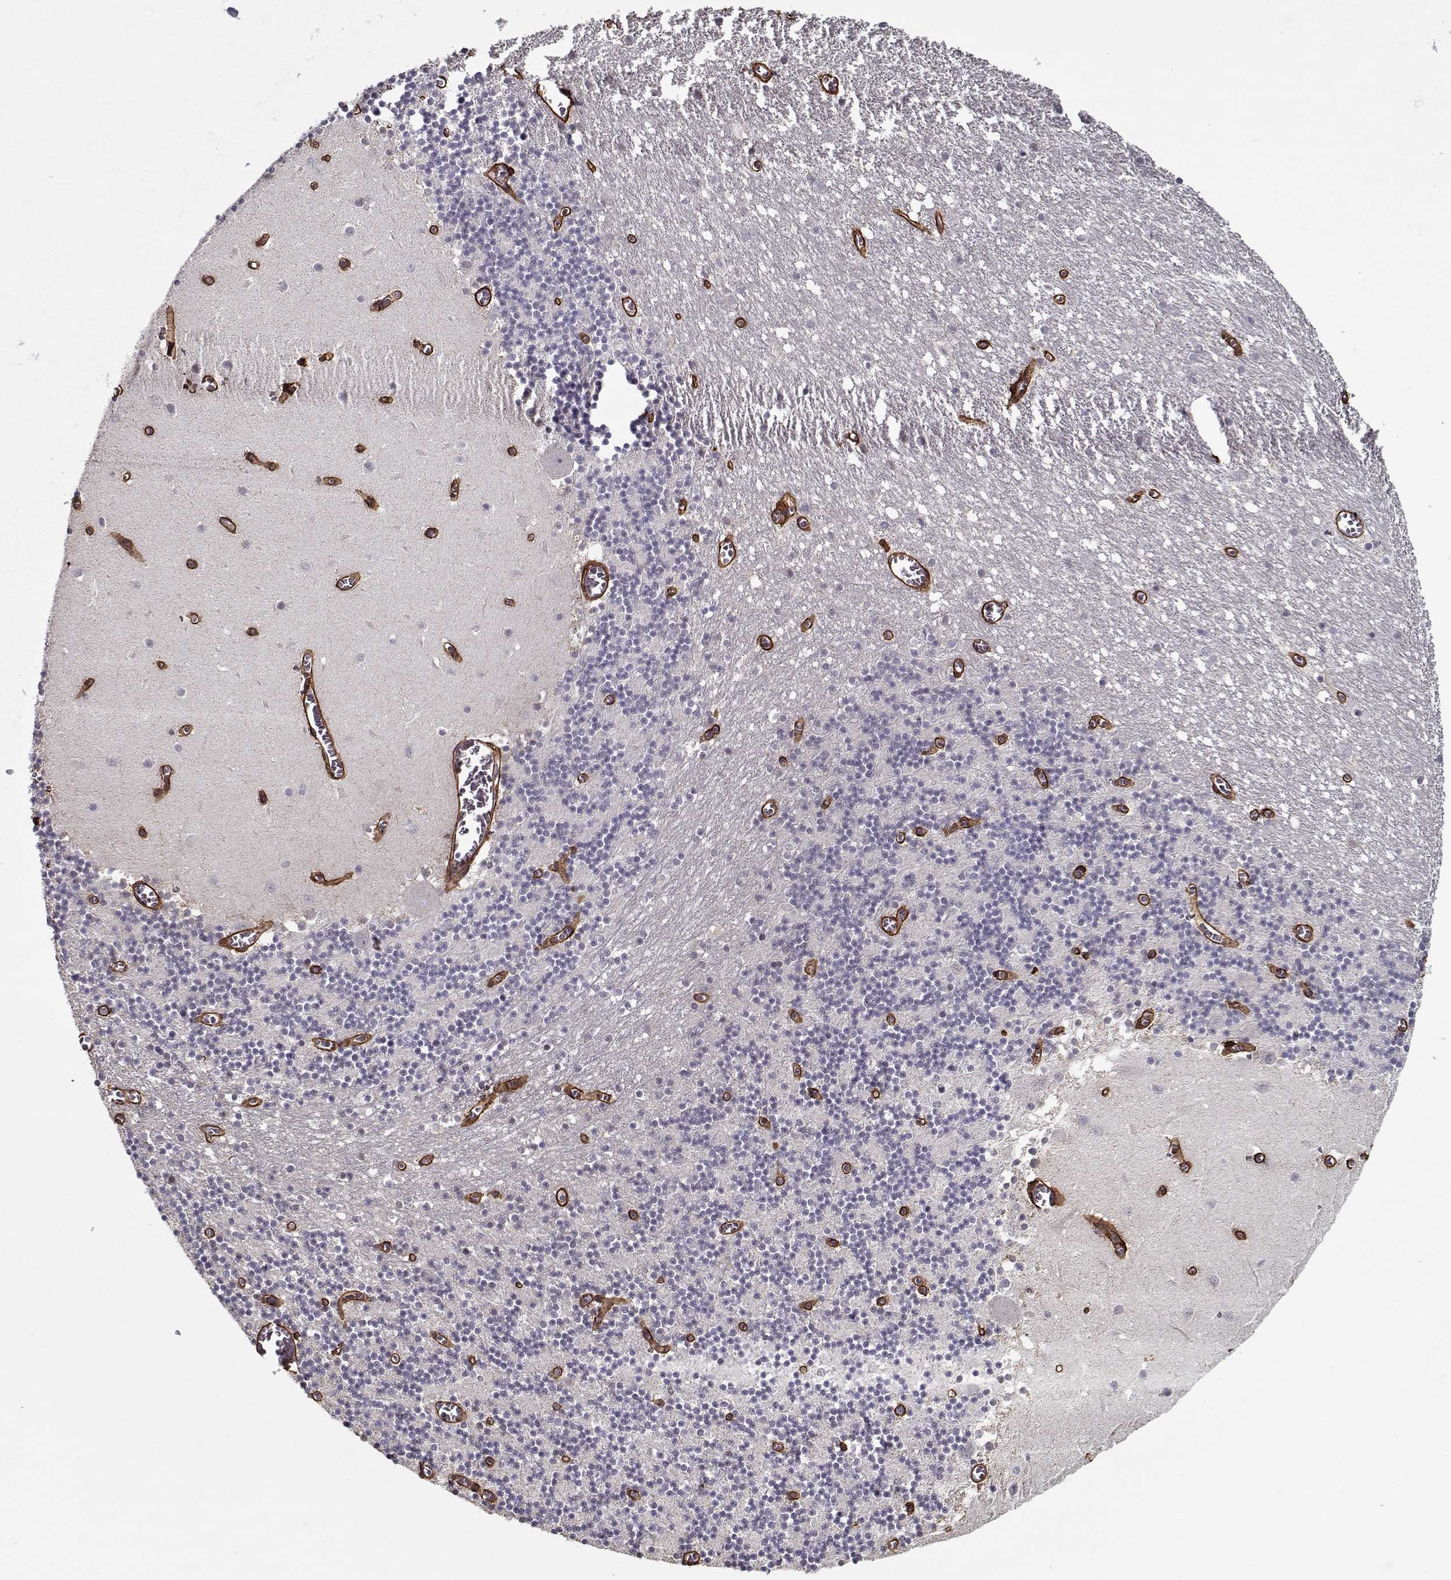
{"staining": {"intensity": "negative", "quantity": "none", "location": "none"}, "tissue": "cerebellum", "cell_type": "Cells in granular layer", "image_type": "normal", "snomed": [{"axis": "morphology", "description": "Normal tissue, NOS"}, {"axis": "topography", "description": "Cerebellum"}], "caption": "Cells in granular layer are negative for protein expression in unremarkable human cerebellum. The staining is performed using DAB (3,3'-diaminobenzidine) brown chromogen with nuclei counter-stained in using hematoxylin.", "gene": "LAMA2", "patient": {"sex": "female", "age": 28}}